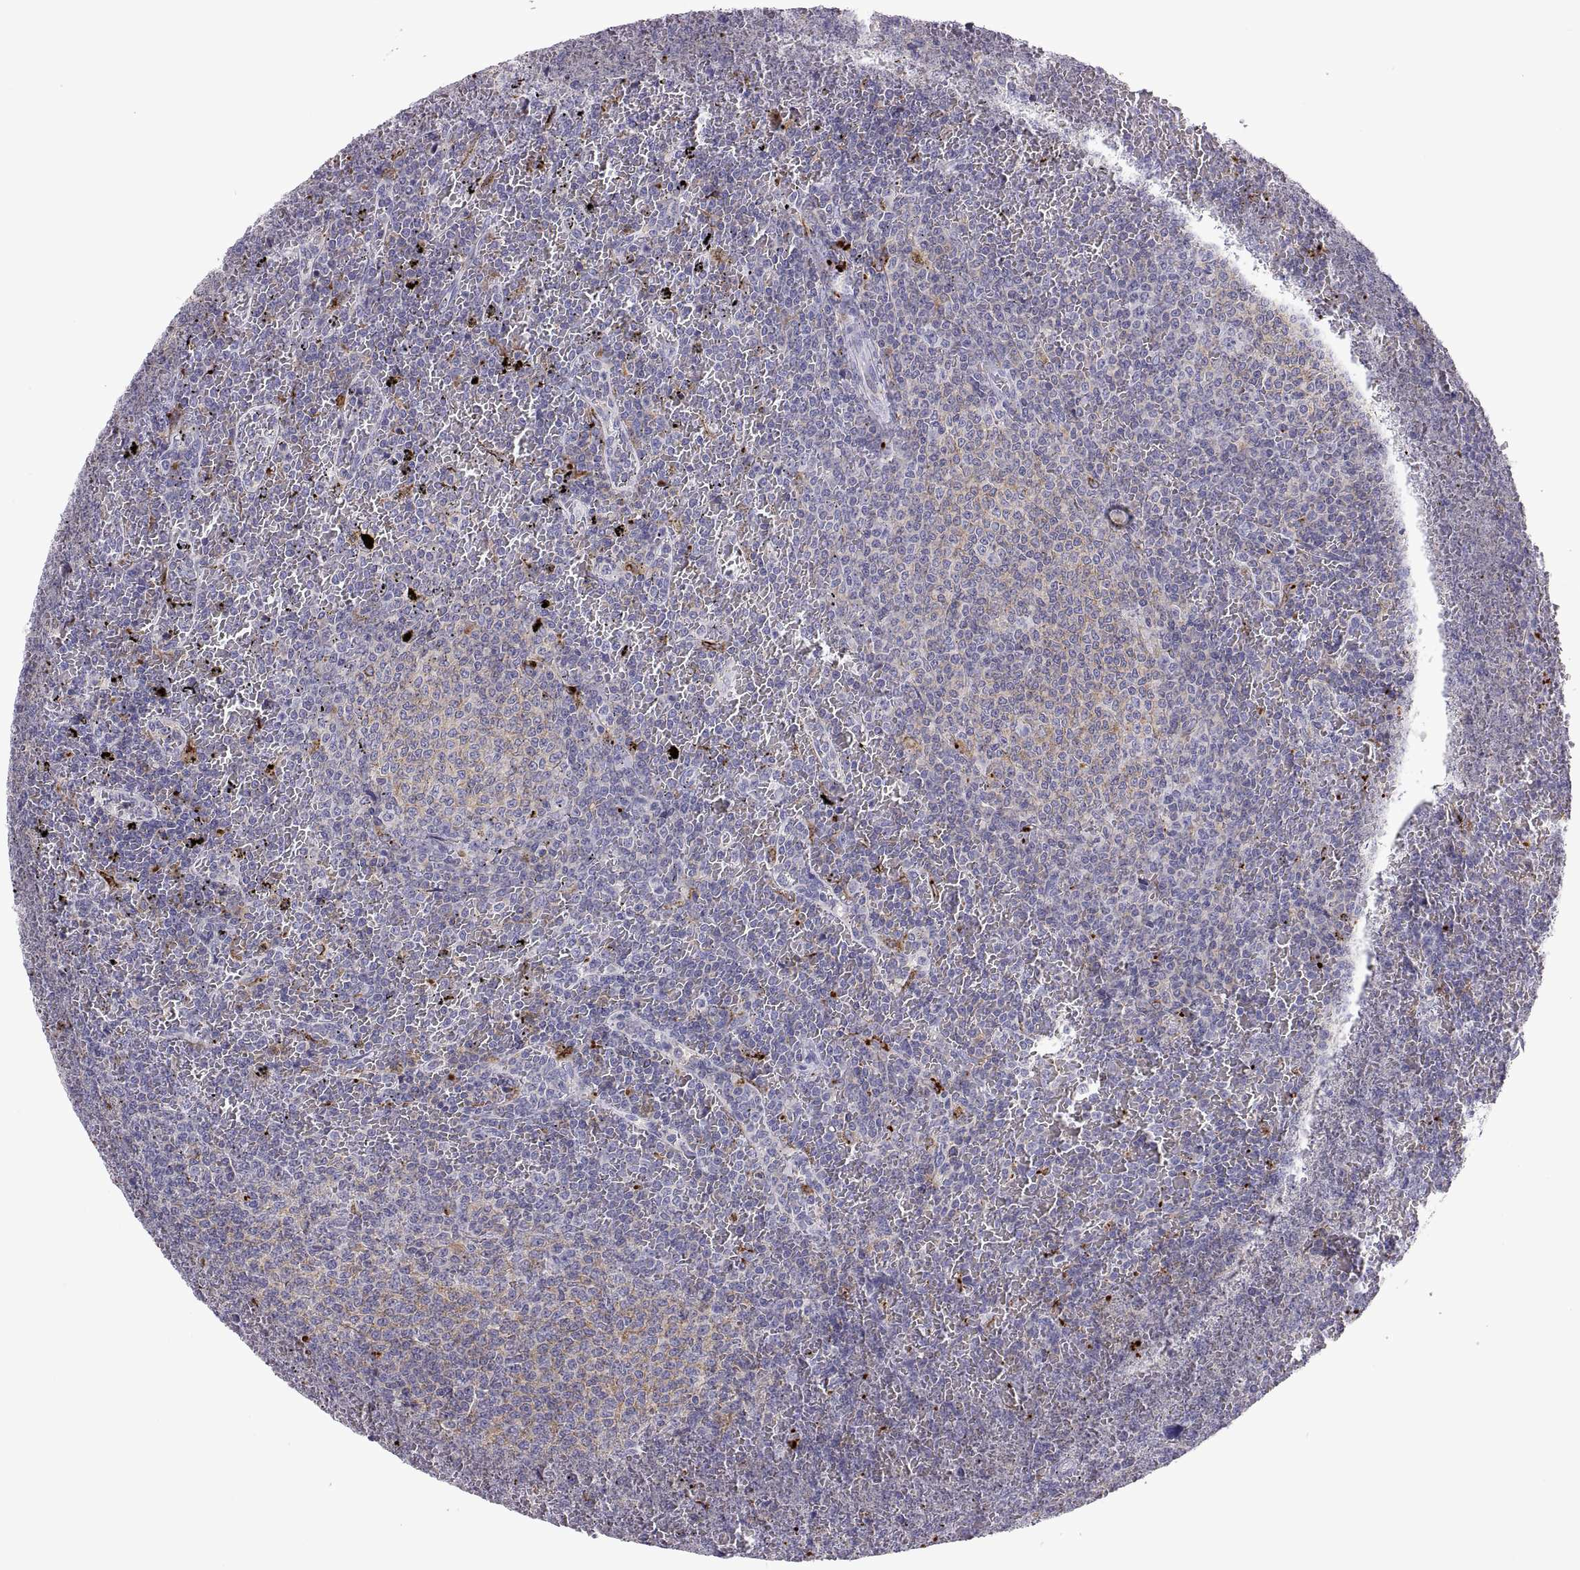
{"staining": {"intensity": "negative", "quantity": "none", "location": "none"}, "tissue": "lymphoma", "cell_type": "Tumor cells", "image_type": "cancer", "snomed": [{"axis": "morphology", "description": "Malignant lymphoma, non-Hodgkin's type, Low grade"}, {"axis": "topography", "description": "Spleen"}], "caption": "Immunohistochemical staining of human low-grade malignant lymphoma, non-Hodgkin's type displays no significant expression in tumor cells.", "gene": "RGS19", "patient": {"sex": "female", "age": 77}}